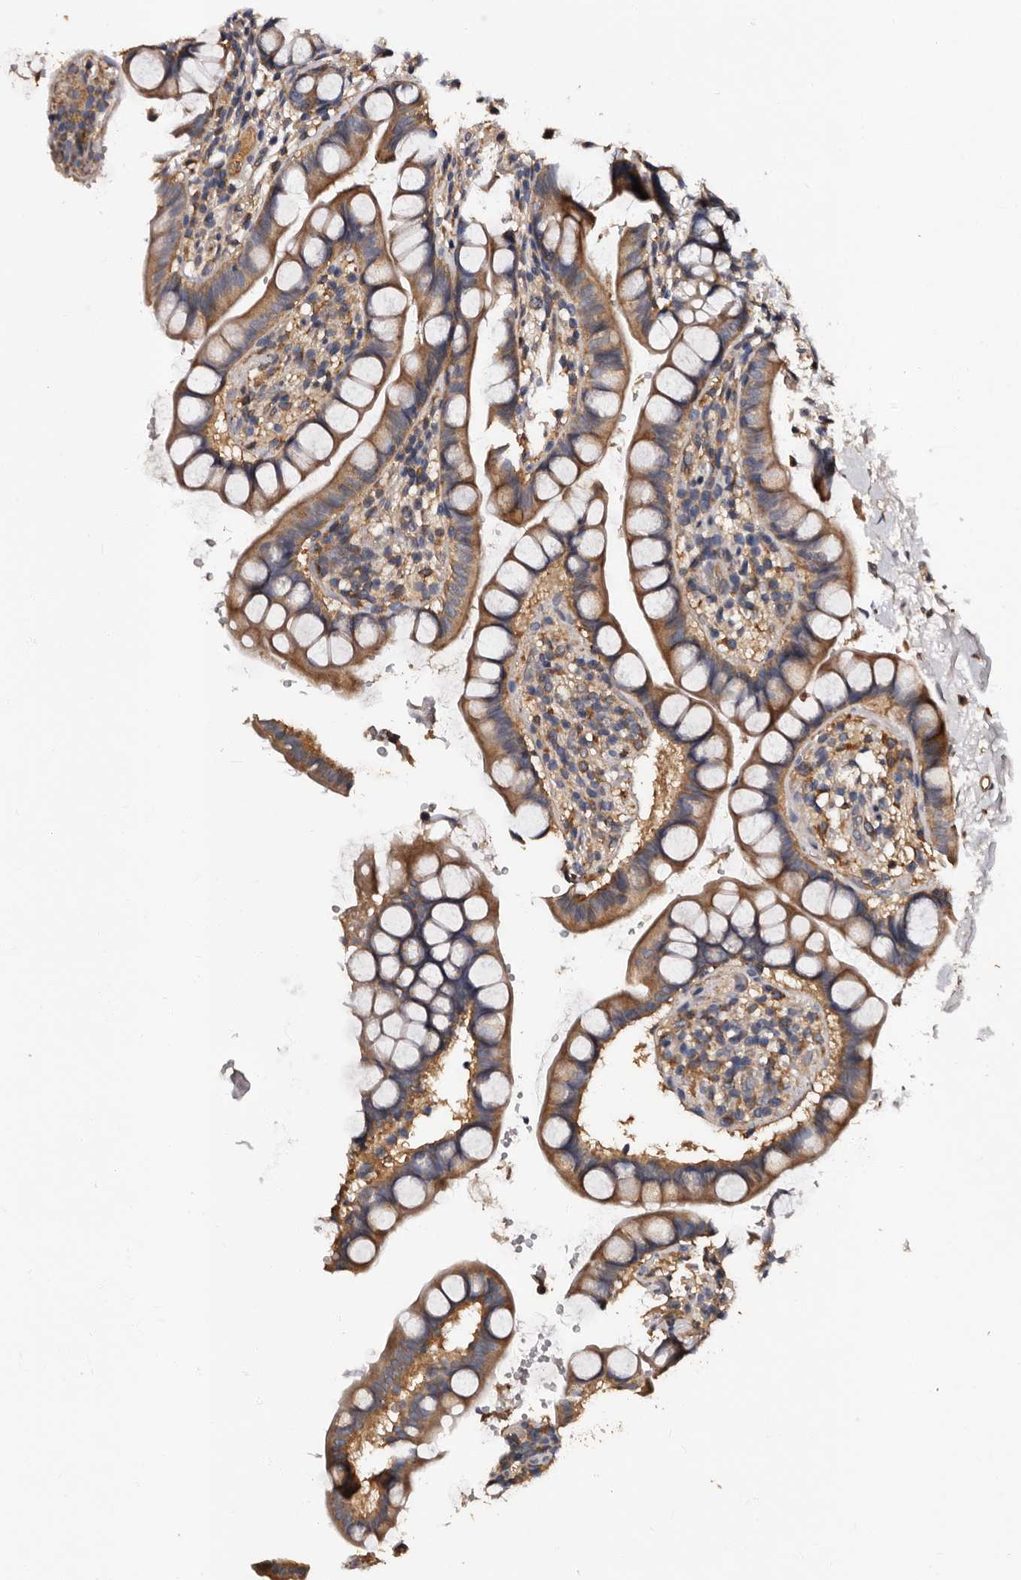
{"staining": {"intensity": "moderate", "quantity": ">75%", "location": "cytoplasmic/membranous"}, "tissue": "small intestine", "cell_type": "Glandular cells", "image_type": "normal", "snomed": [{"axis": "morphology", "description": "Normal tissue, NOS"}, {"axis": "topography", "description": "Smooth muscle"}, {"axis": "topography", "description": "Small intestine"}], "caption": "A high-resolution histopathology image shows immunohistochemistry (IHC) staining of benign small intestine, which reveals moderate cytoplasmic/membranous staining in about >75% of glandular cells.", "gene": "ADCK5", "patient": {"sex": "female", "age": 84}}